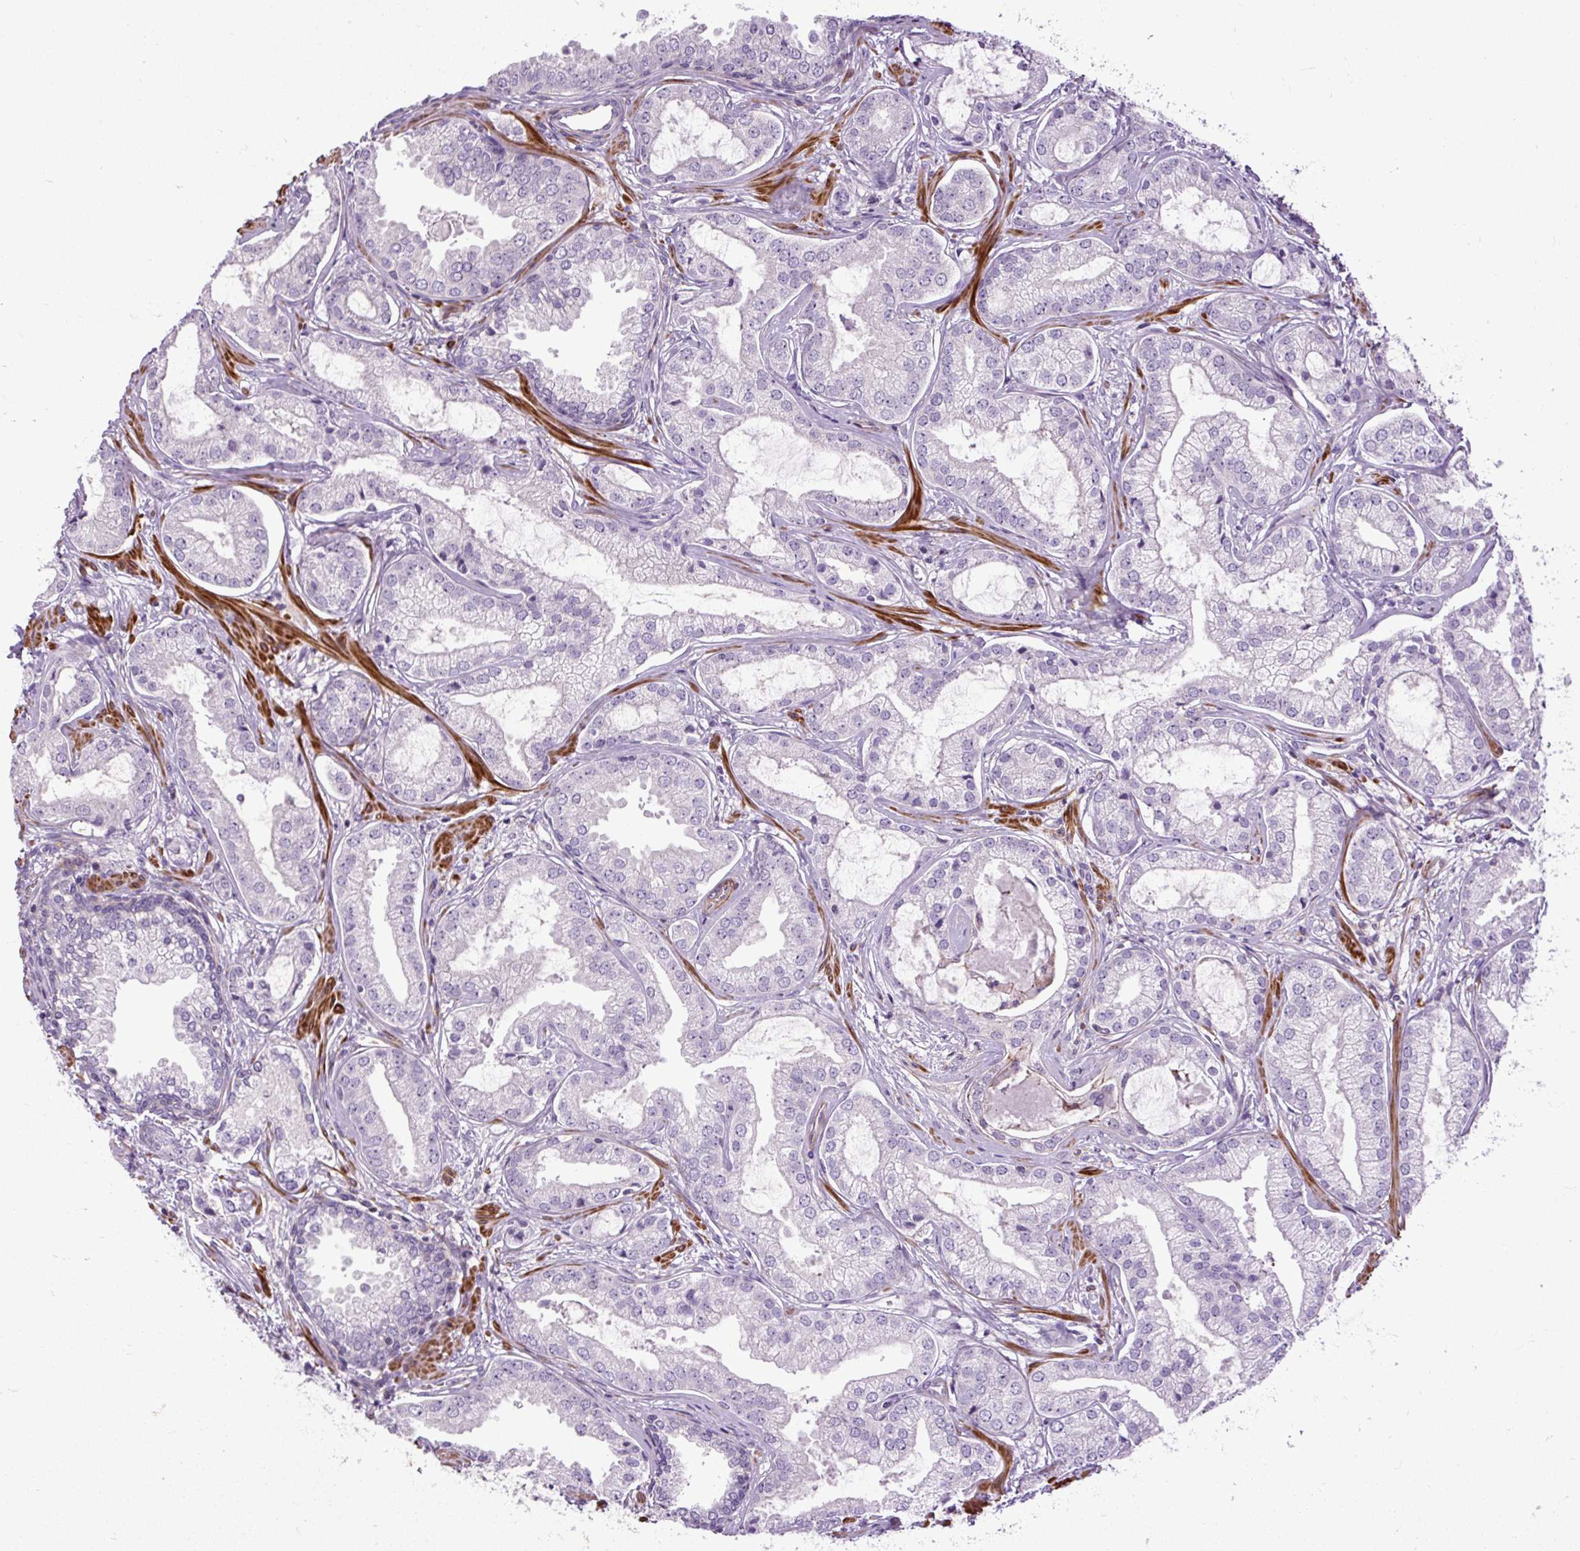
{"staining": {"intensity": "negative", "quantity": "none", "location": "none"}, "tissue": "prostate cancer", "cell_type": "Tumor cells", "image_type": "cancer", "snomed": [{"axis": "morphology", "description": "Adenocarcinoma, Medium grade"}, {"axis": "topography", "description": "Prostate"}], "caption": "IHC of human adenocarcinoma (medium-grade) (prostate) demonstrates no staining in tumor cells. (DAB IHC visualized using brightfield microscopy, high magnification).", "gene": "ZNF197", "patient": {"sex": "male", "age": 57}}